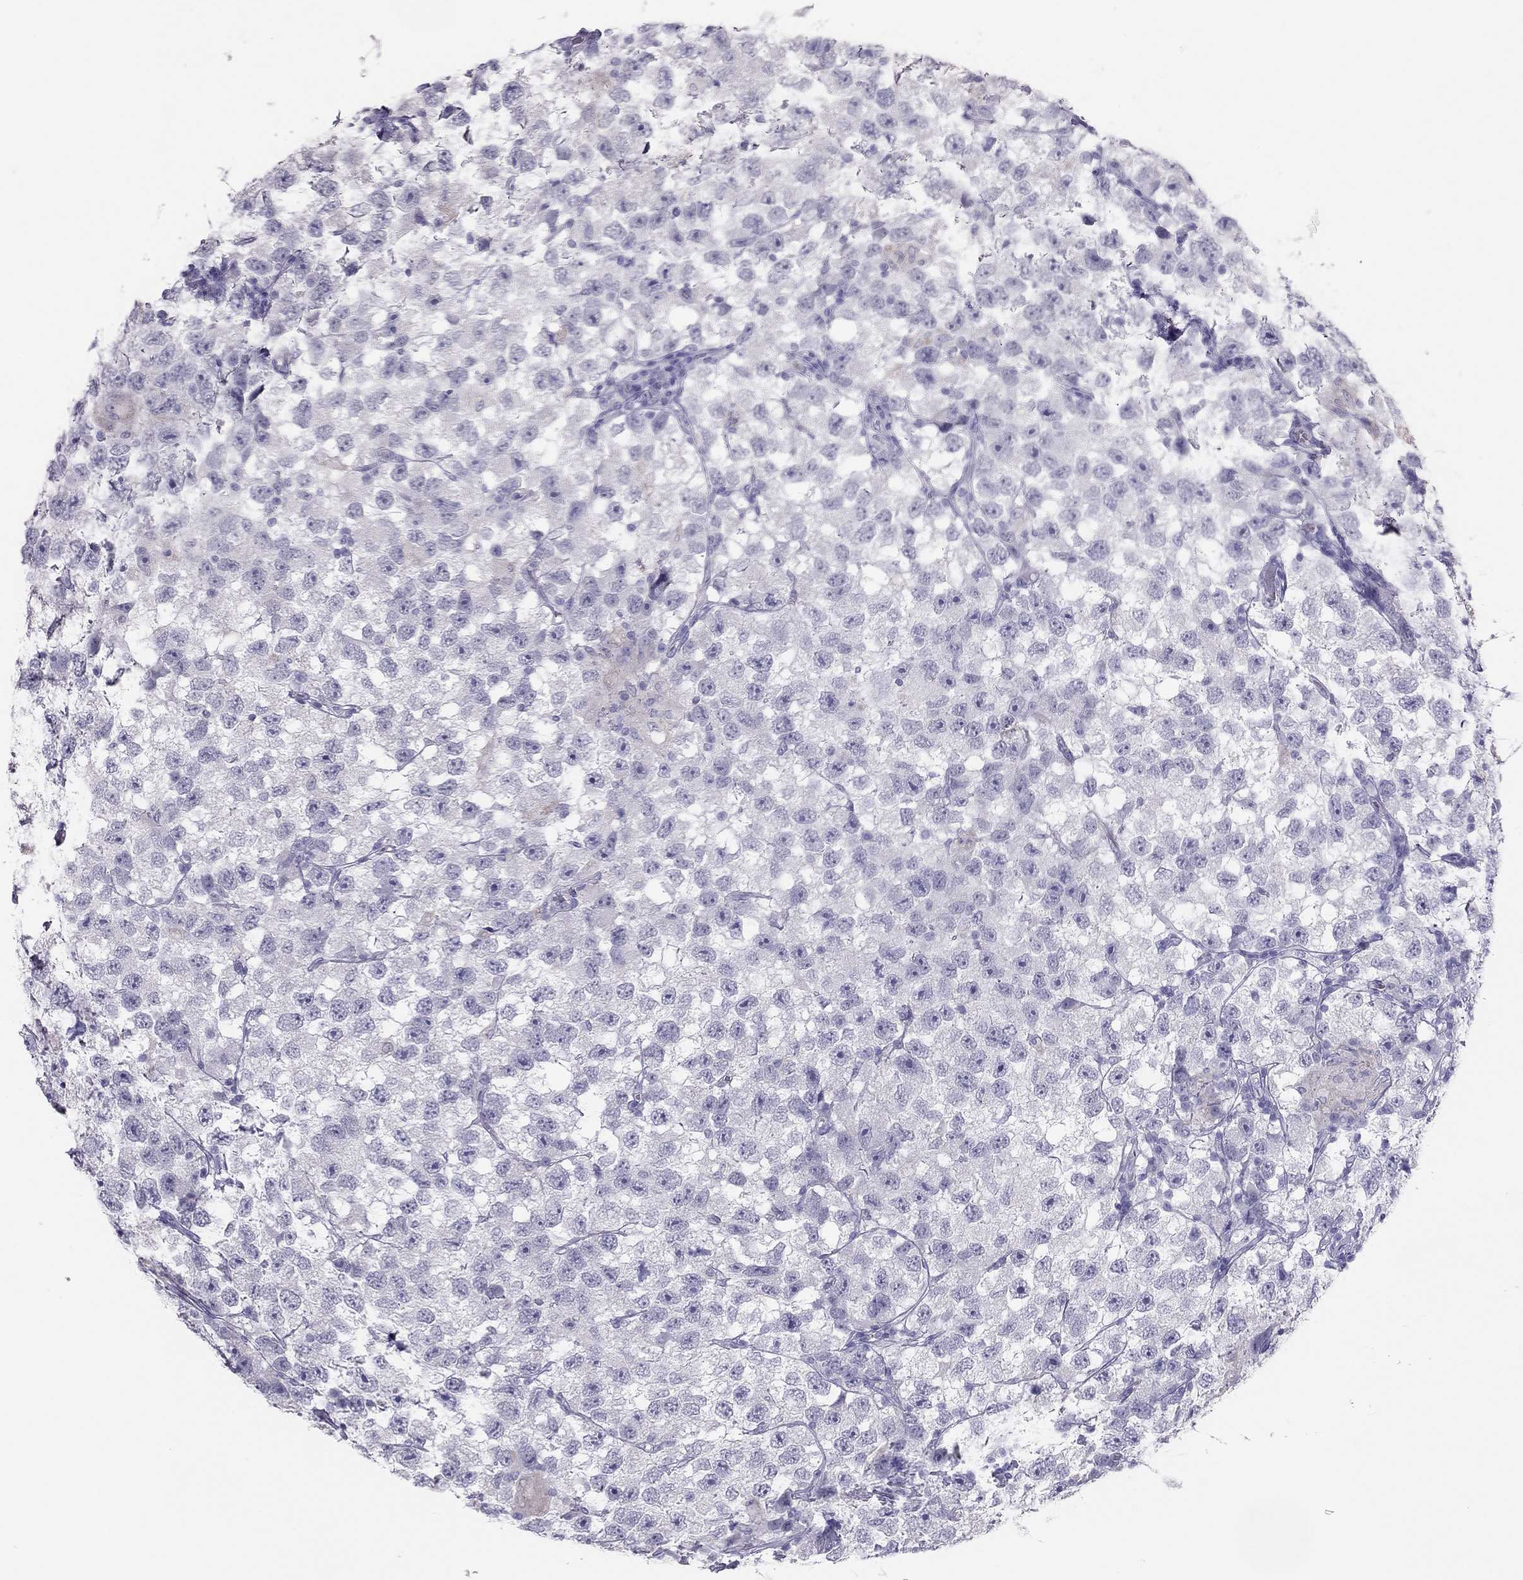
{"staining": {"intensity": "negative", "quantity": "none", "location": "none"}, "tissue": "testis cancer", "cell_type": "Tumor cells", "image_type": "cancer", "snomed": [{"axis": "morphology", "description": "Seminoma, NOS"}, {"axis": "topography", "description": "Testis"}], "caption": "This is a photomicrograph of immunohistochemistry (IHC) staining of testis cancer (seminoma), which shows no staining in tumor cells.", "gene": "SPATA12", "patient": {"sex": "male", "age": 26}}